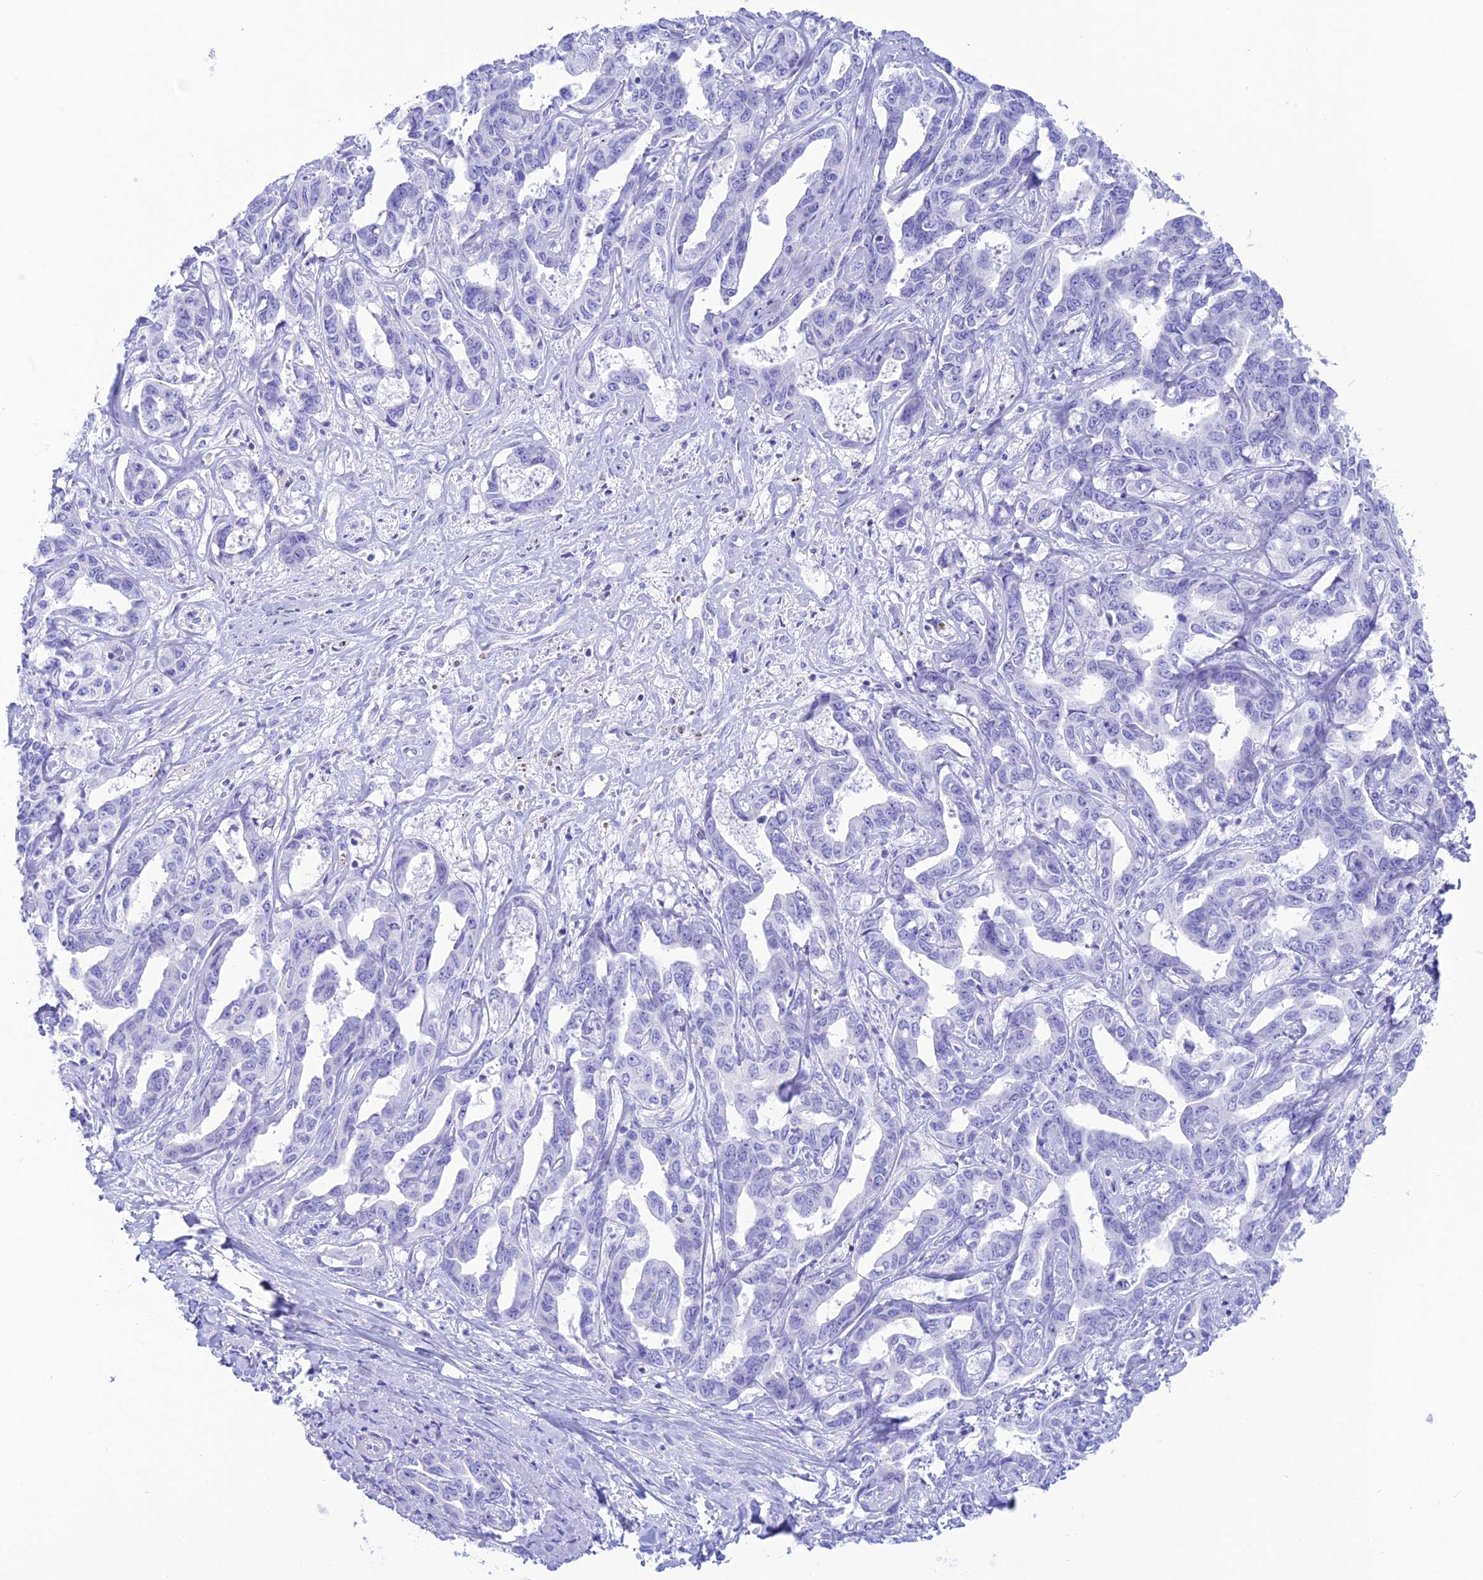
{"staining": {"intensity": "negative", "quantity": "none", "location": "none"}, "tissue": "liver cancer", "cell_type": "Tumor cells", "image_type": "cancer", "snomed": [{"axis": "morphology", "description": "Cholangiocarcinoma"}, {"axis": "topography", "description": "Liver"}], "caption": "This is a histopathology image of immunohistochemistry staining of liver cancer, which shows no positivity in tumor cells.", "gene": "GLYATL1", "patient": {"sex": "male", "age": 59}}